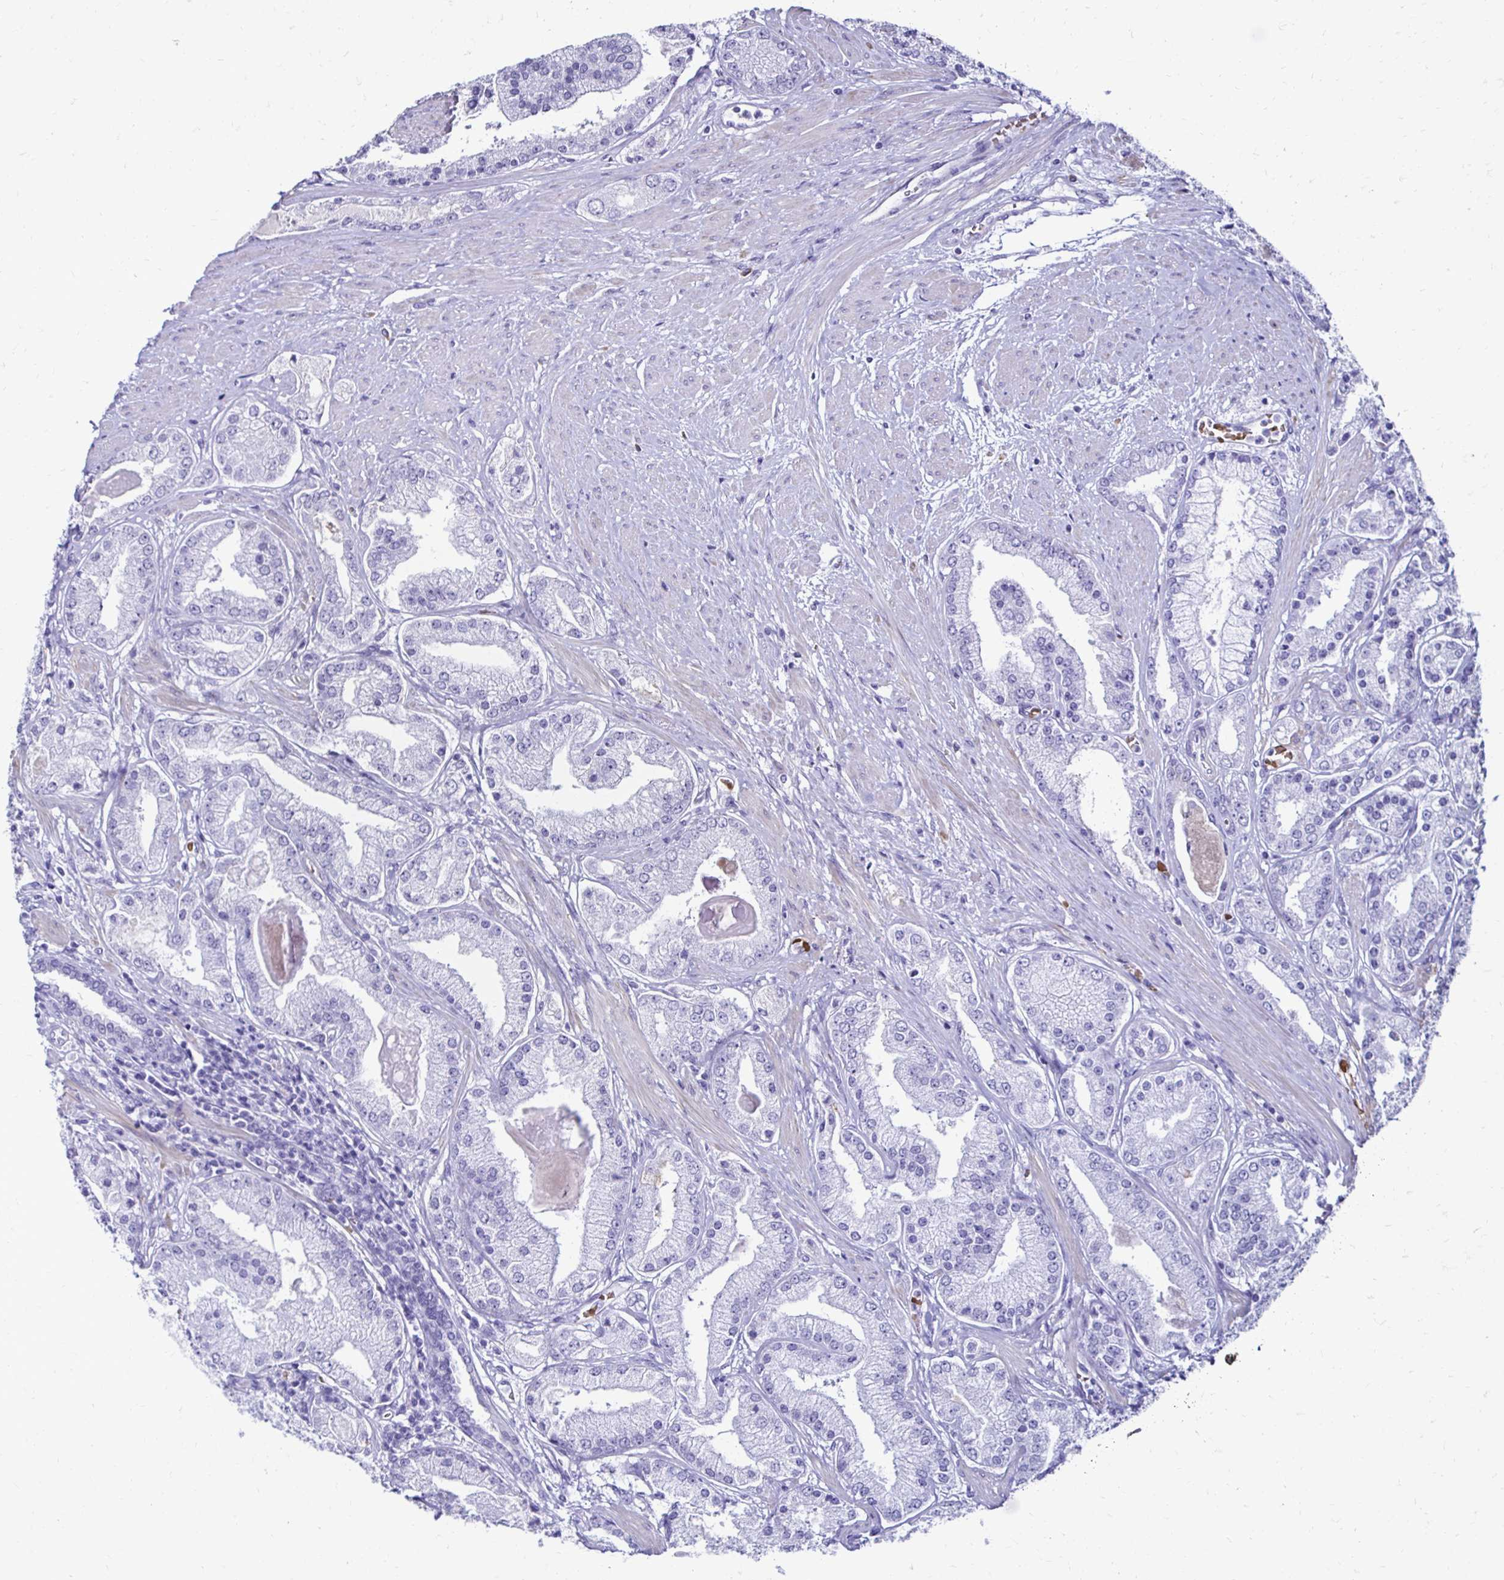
{"staining": {"intensity": "negative", "quantity": "none", "location": "none"}, "tissue": "prostate cancer", "cell_type": "Tumor cells", "image_type": "cancer", "snomed": [{"axis": "morphology", "description": "Adenocarcinoma, High grade"}, {"axis": "topography", "description": "Prostate"}], "caption": "Prostate cancer (high-grade adenocarcinoma) stained for a protein using immunohistochemistry displays no staining tumor cells.", "gene": "RHBDL3", "patient": {"sex": "male", "age": 67}}